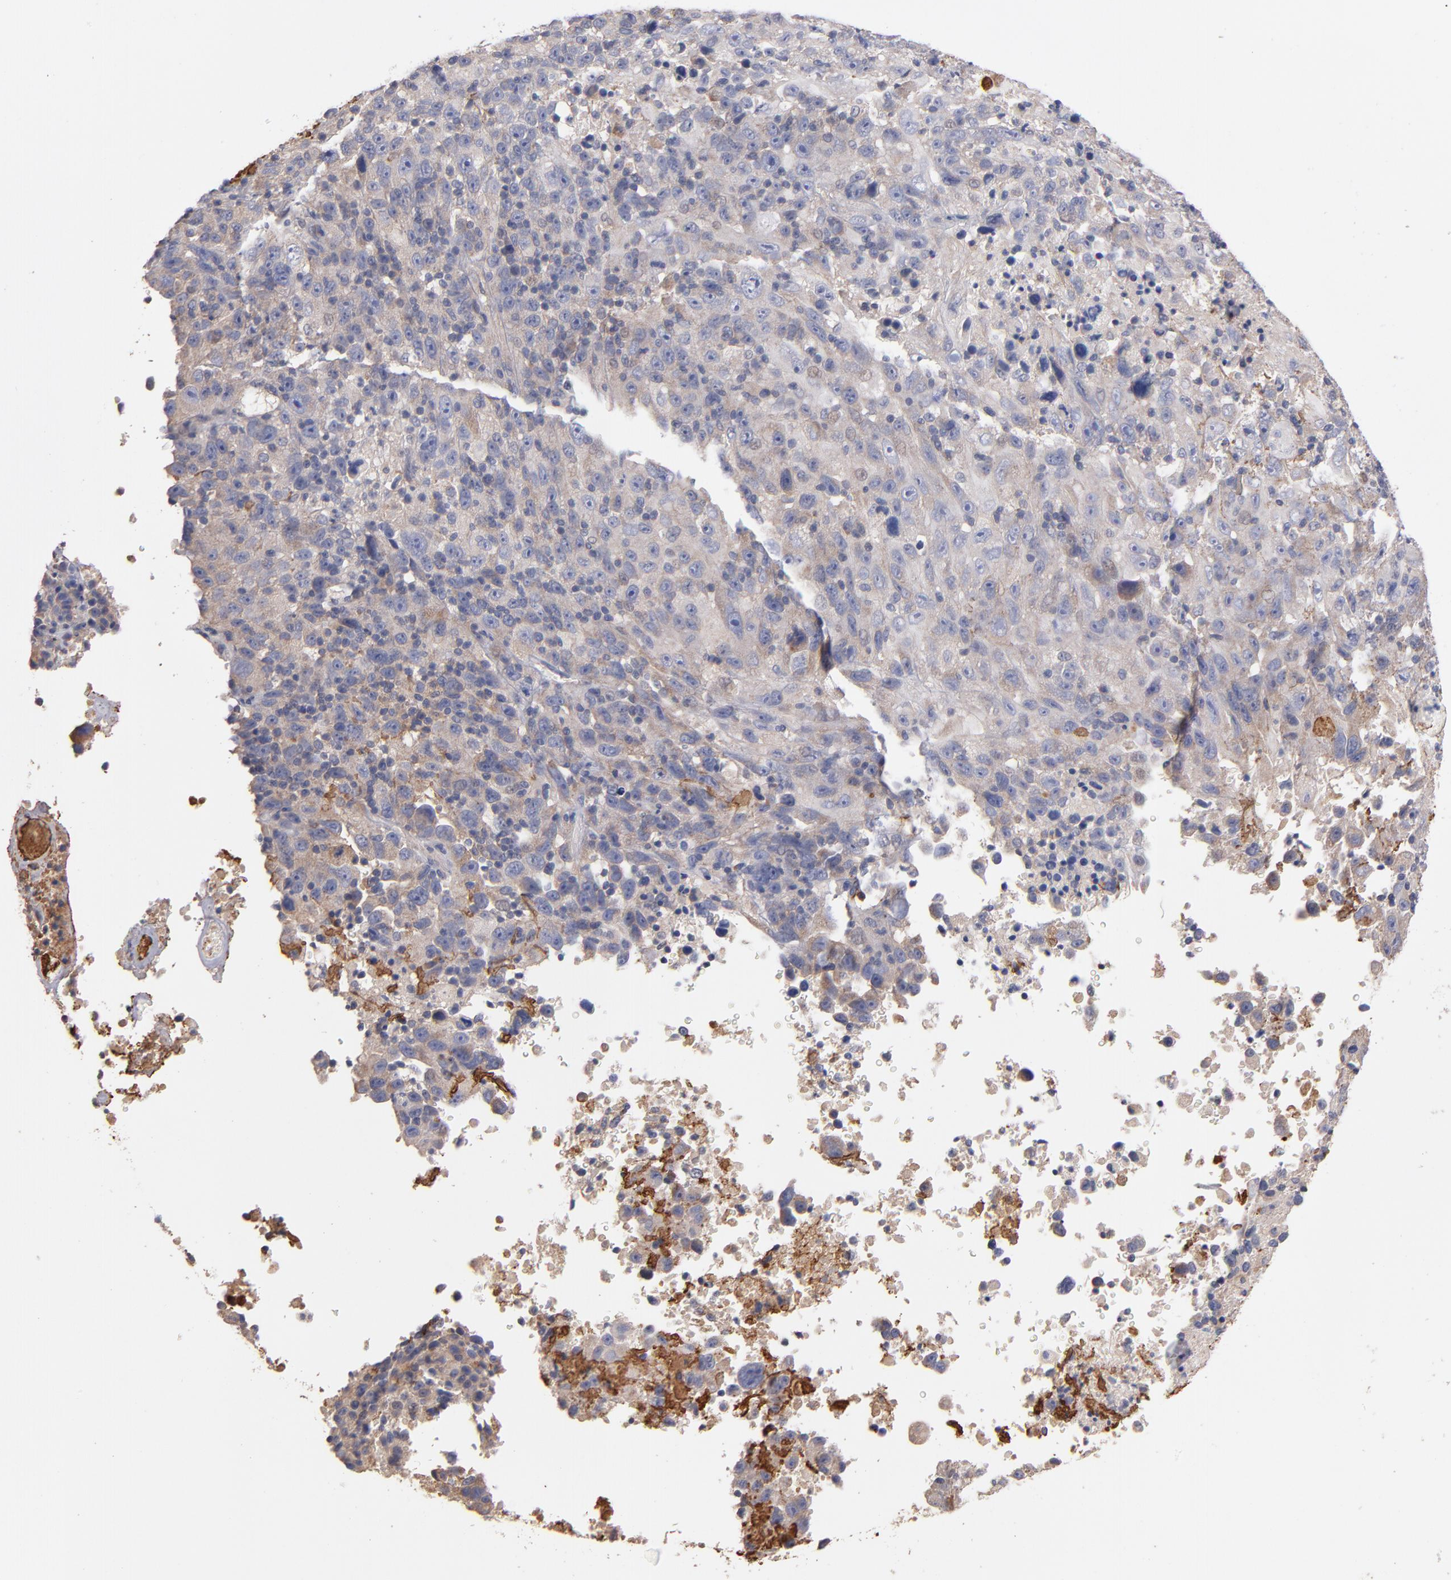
{"staining": {"intensity": "weak", "quantity": ">75%", "location": "cytoplasmic/membranous"}, "tissue": "melanoma", "cell_type": "Tumor cells", "image_type": "cancer", "snomed": [{"axis": "morphology", "description": "Malignant melanoma, Metastatic site"}, {"axis": "topography", "description": "Cerebral cortex"}], "caption": "Melanoma stained with a brown dye exhibits weak cytoplasmic/membranous positive staining in approximately >75% of tumor cells.", "gene": "DACT1", "patient": {"sex": "female", "age": 52}}